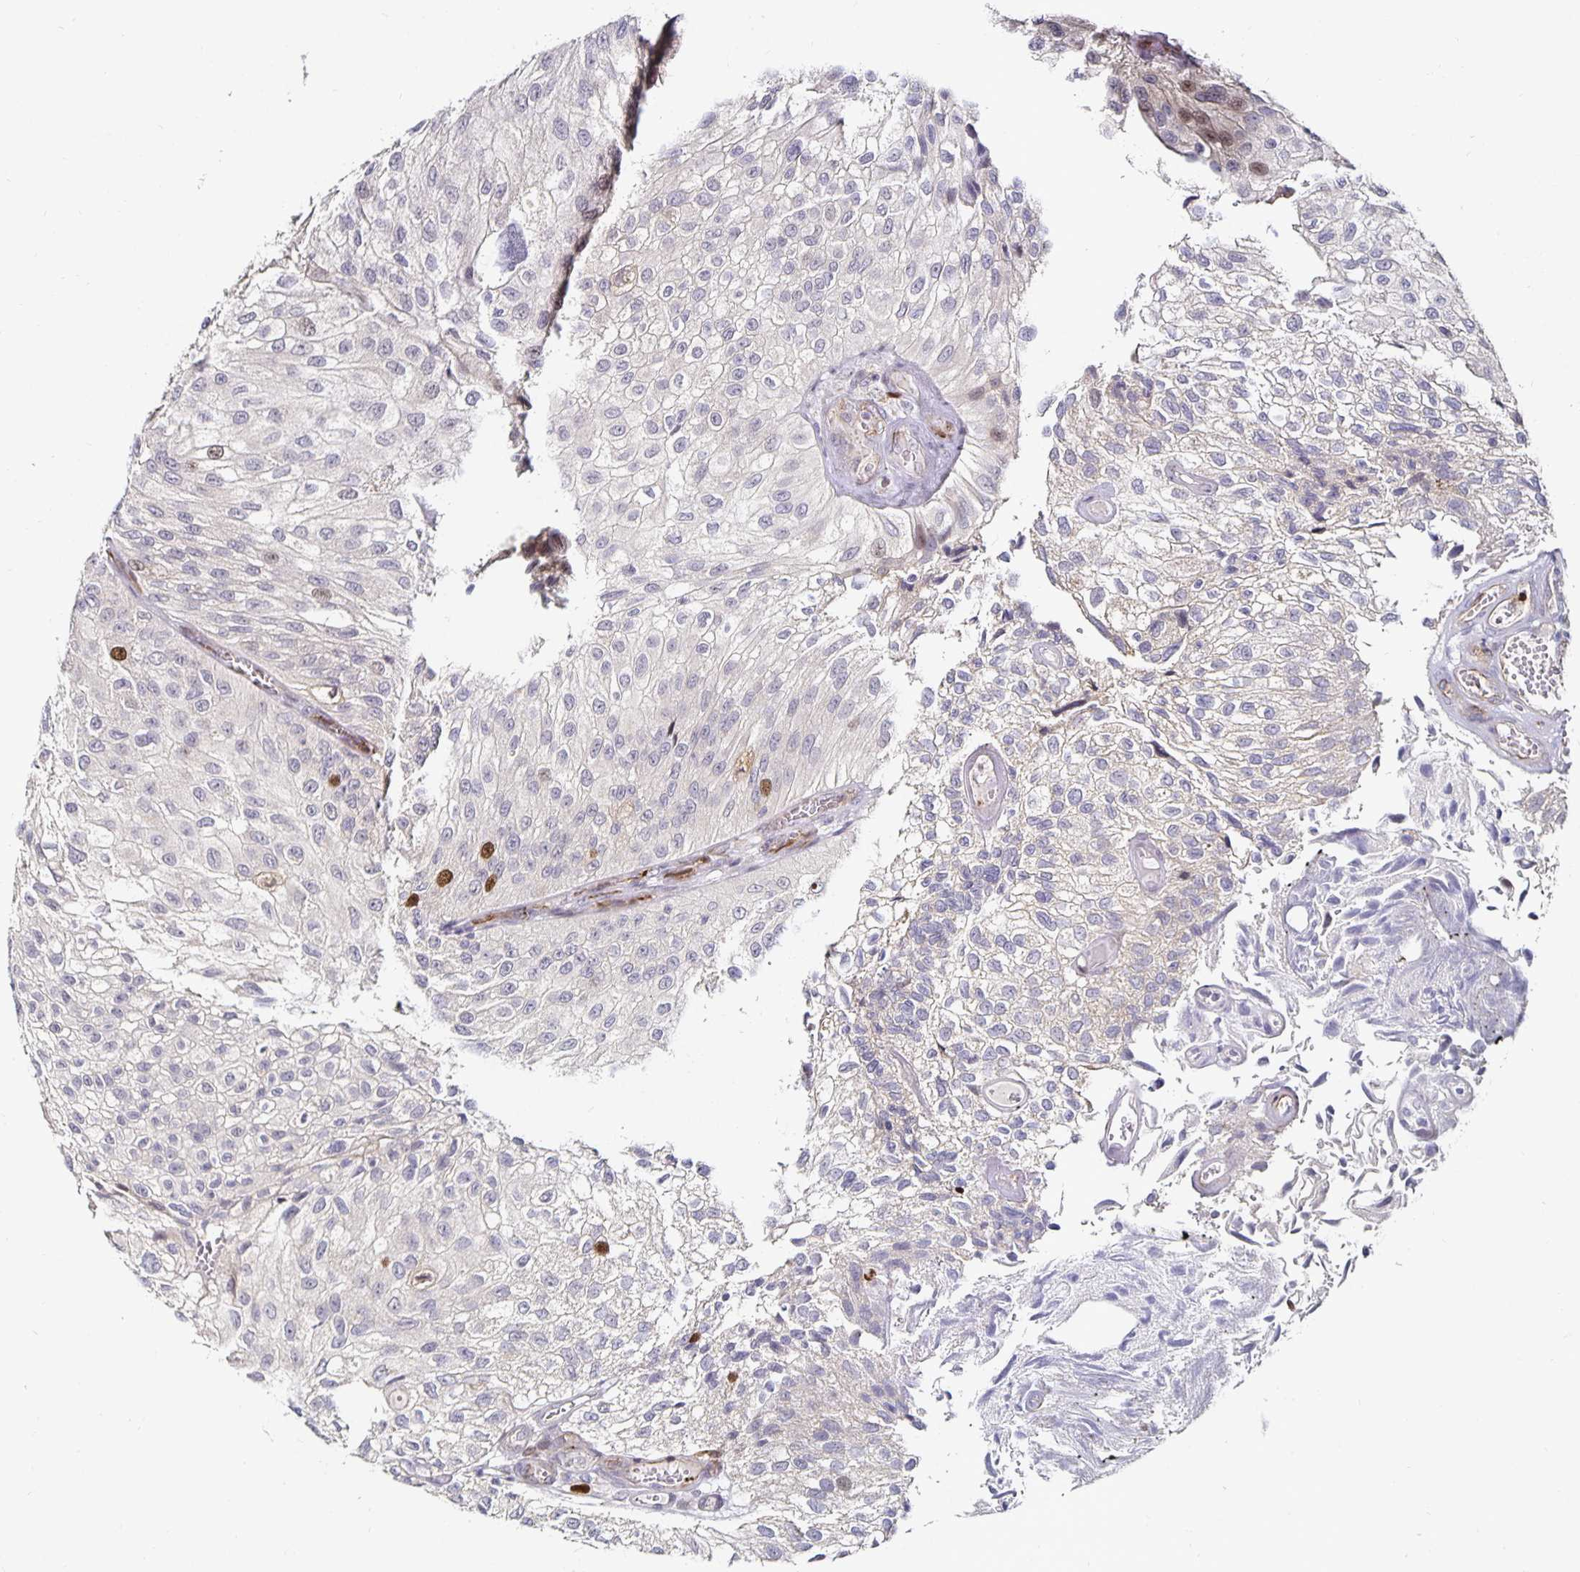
{"staining": {"intensity": "strong", "quantity": "<25%", "location": "nuclear"}, "tissue": "urothelial cancer", "cell_type": "Tumor cells", "image_type": "cancer", "snomed": [{"axis": "morphology", "description": "Urothelial carcinoma, NOS"}, {"axis": "topography", "description": "Urinary bladder"}], "caption": "A micrograph of transitional cell carcinoma stained for a protein displays strong nuclear brown staining in tumor cells. (DAB (3,3'-diaminobenzidine) = brown stain, brightfield microscopy at high magnification).", "gene": "ANLN", "patient": {"sex": "male", "age": 87}}